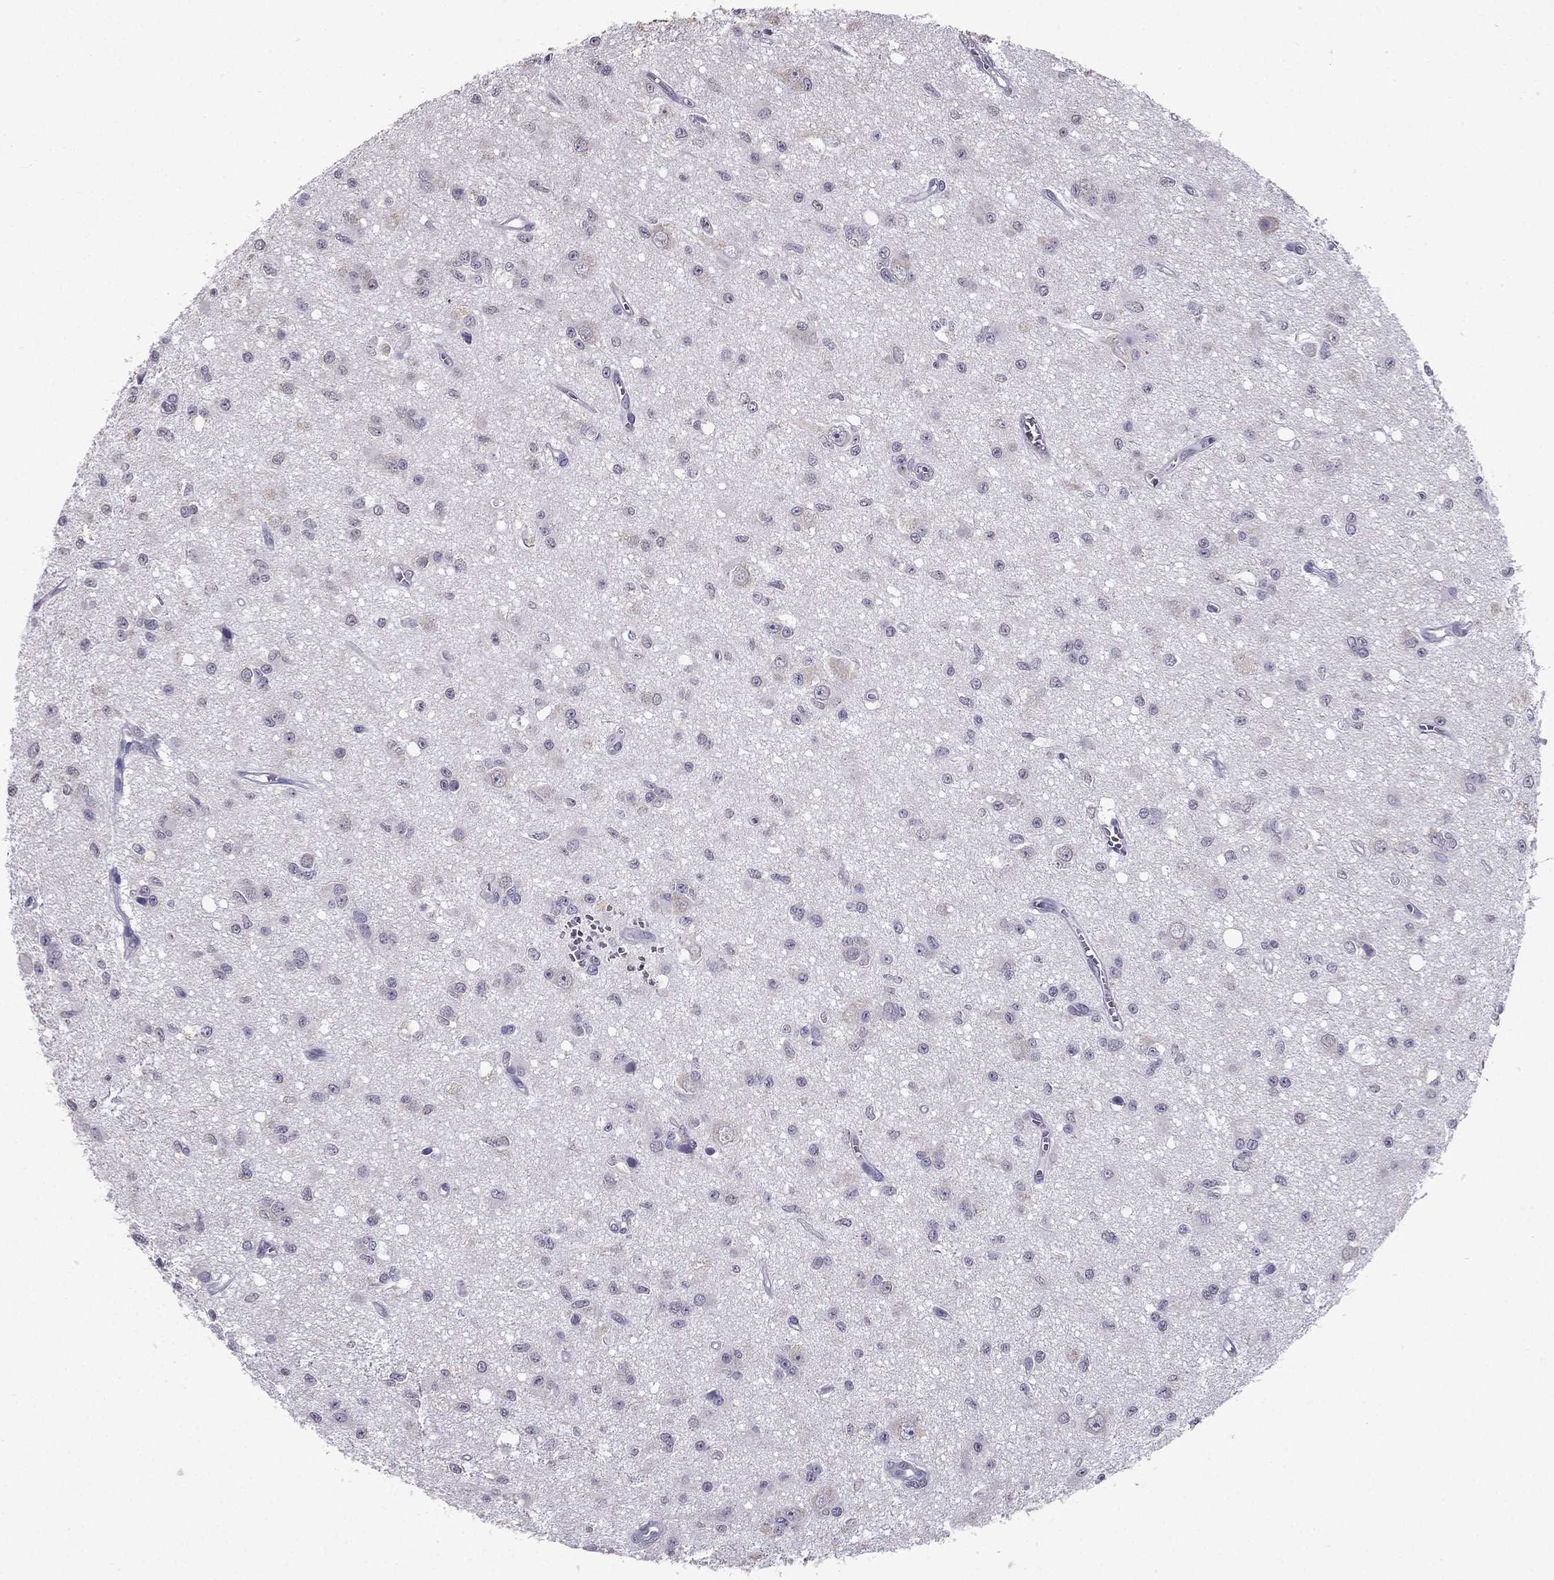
{"staining": {"intensity": "negative", "quantity": "none", "location": "none"}, "tissue": "glioma", "cell_type": "Tumor cells", "image_type": "cancer", "snomed": [{"axis": "morphology", "description": "Glioma, malignant, Low grade"}, {"axis": "topography", "description": "Brain"}], "caption": "Low-grade glioma (malignant) stained for a protein using immunohistochemistry (IHC) exhibits no expression tumor cells.", "gene": "SCG5", "patient": {"sex": "female", "age": 45}}